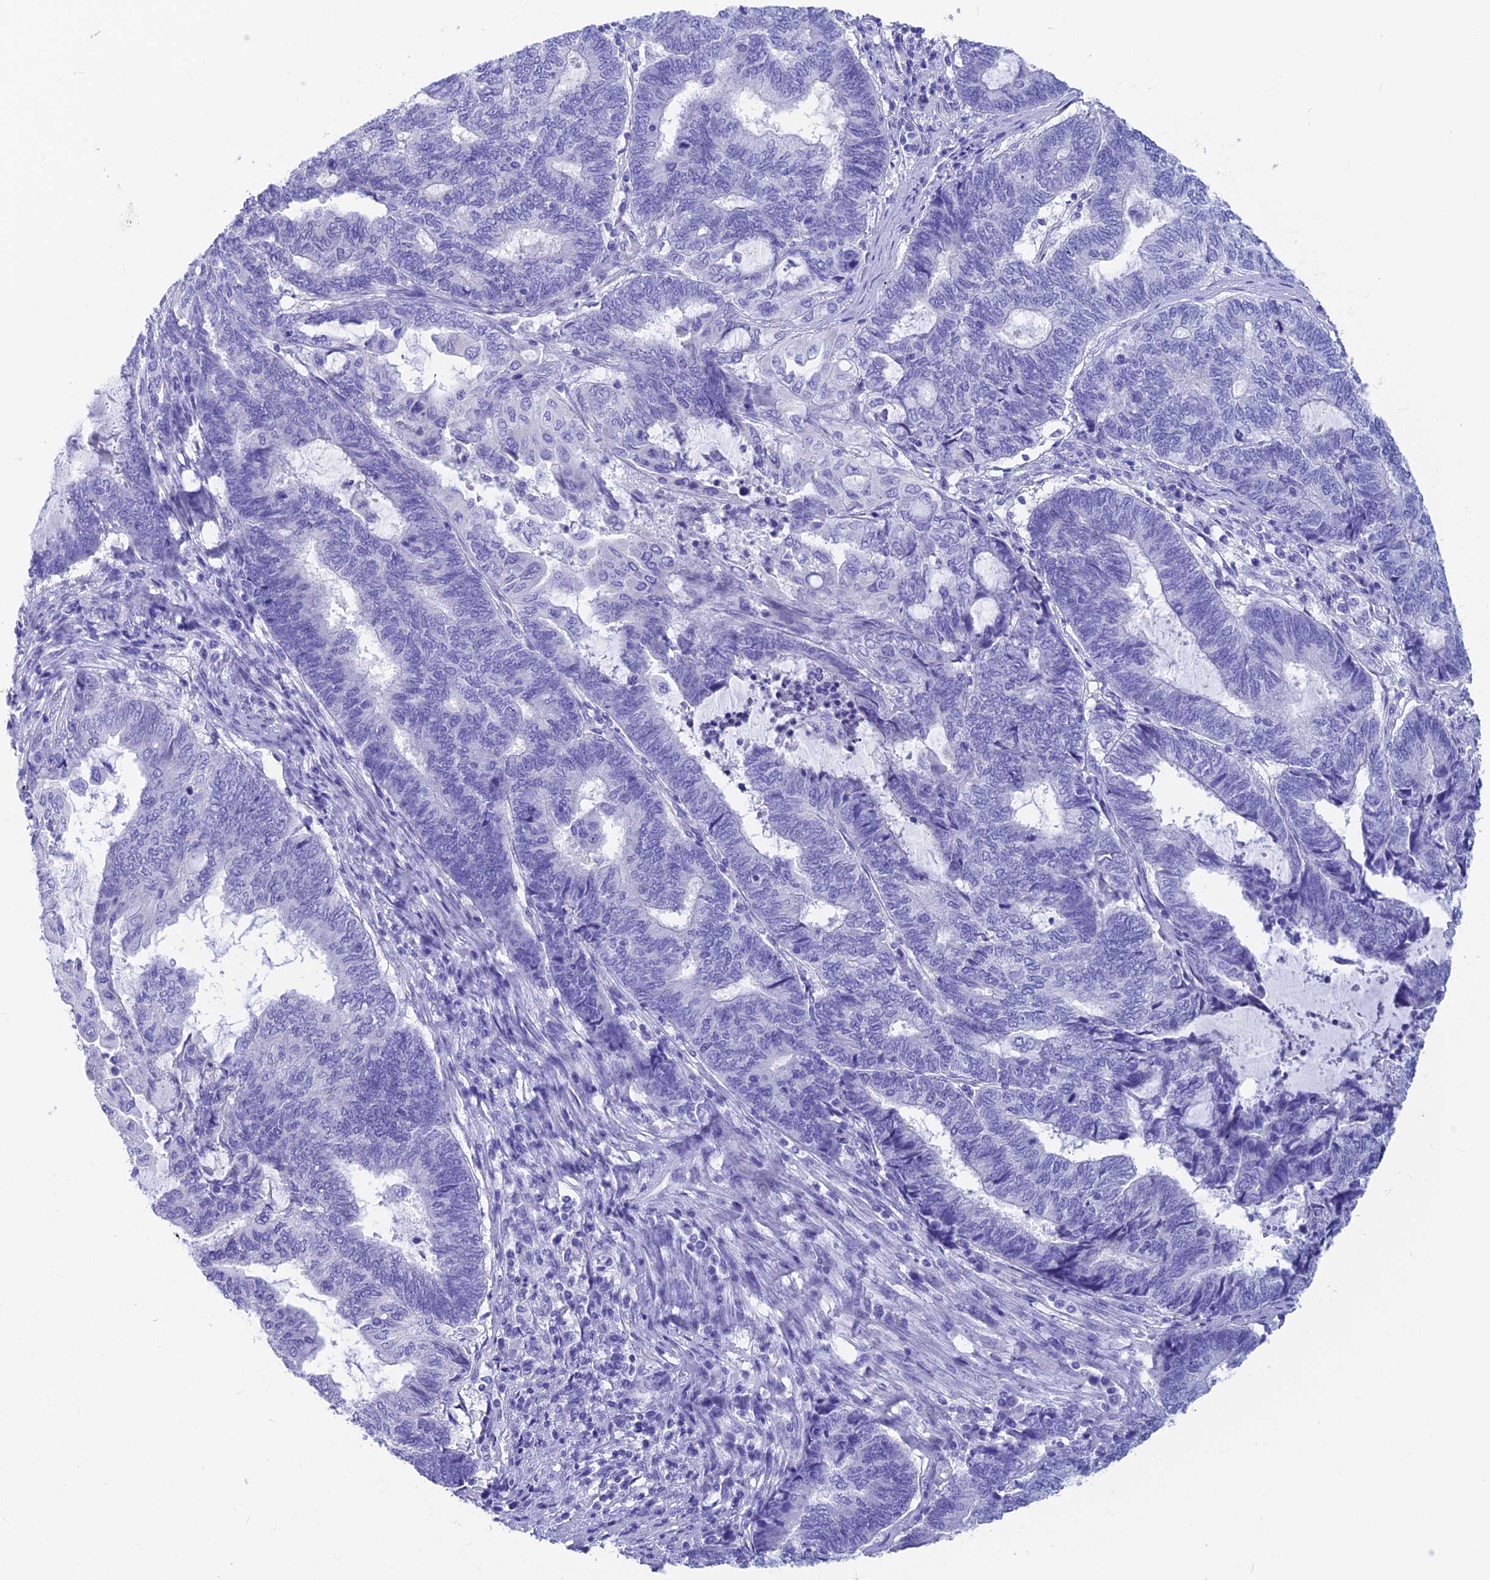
{"staining": {"intensity": "negative", "quantity": "none", "location": "none"}, "tissue": "endometrial cancer", "cell_type": "Tumor cells", "image_type": "cancer", "snomed": [{"axis": "morphology", "description": "Adenocarcinoma, NOS"}, {"axis": "topography", "description": "Uterus"}, {"axis": "topography", "description": "Endometrium"}], "caption": "Tumor cells are negative for protein expression in human endometrial cancer (adenocarcinoma).", "gene": "GNGT2", "patient": {"sex": "female", "age": 70}}